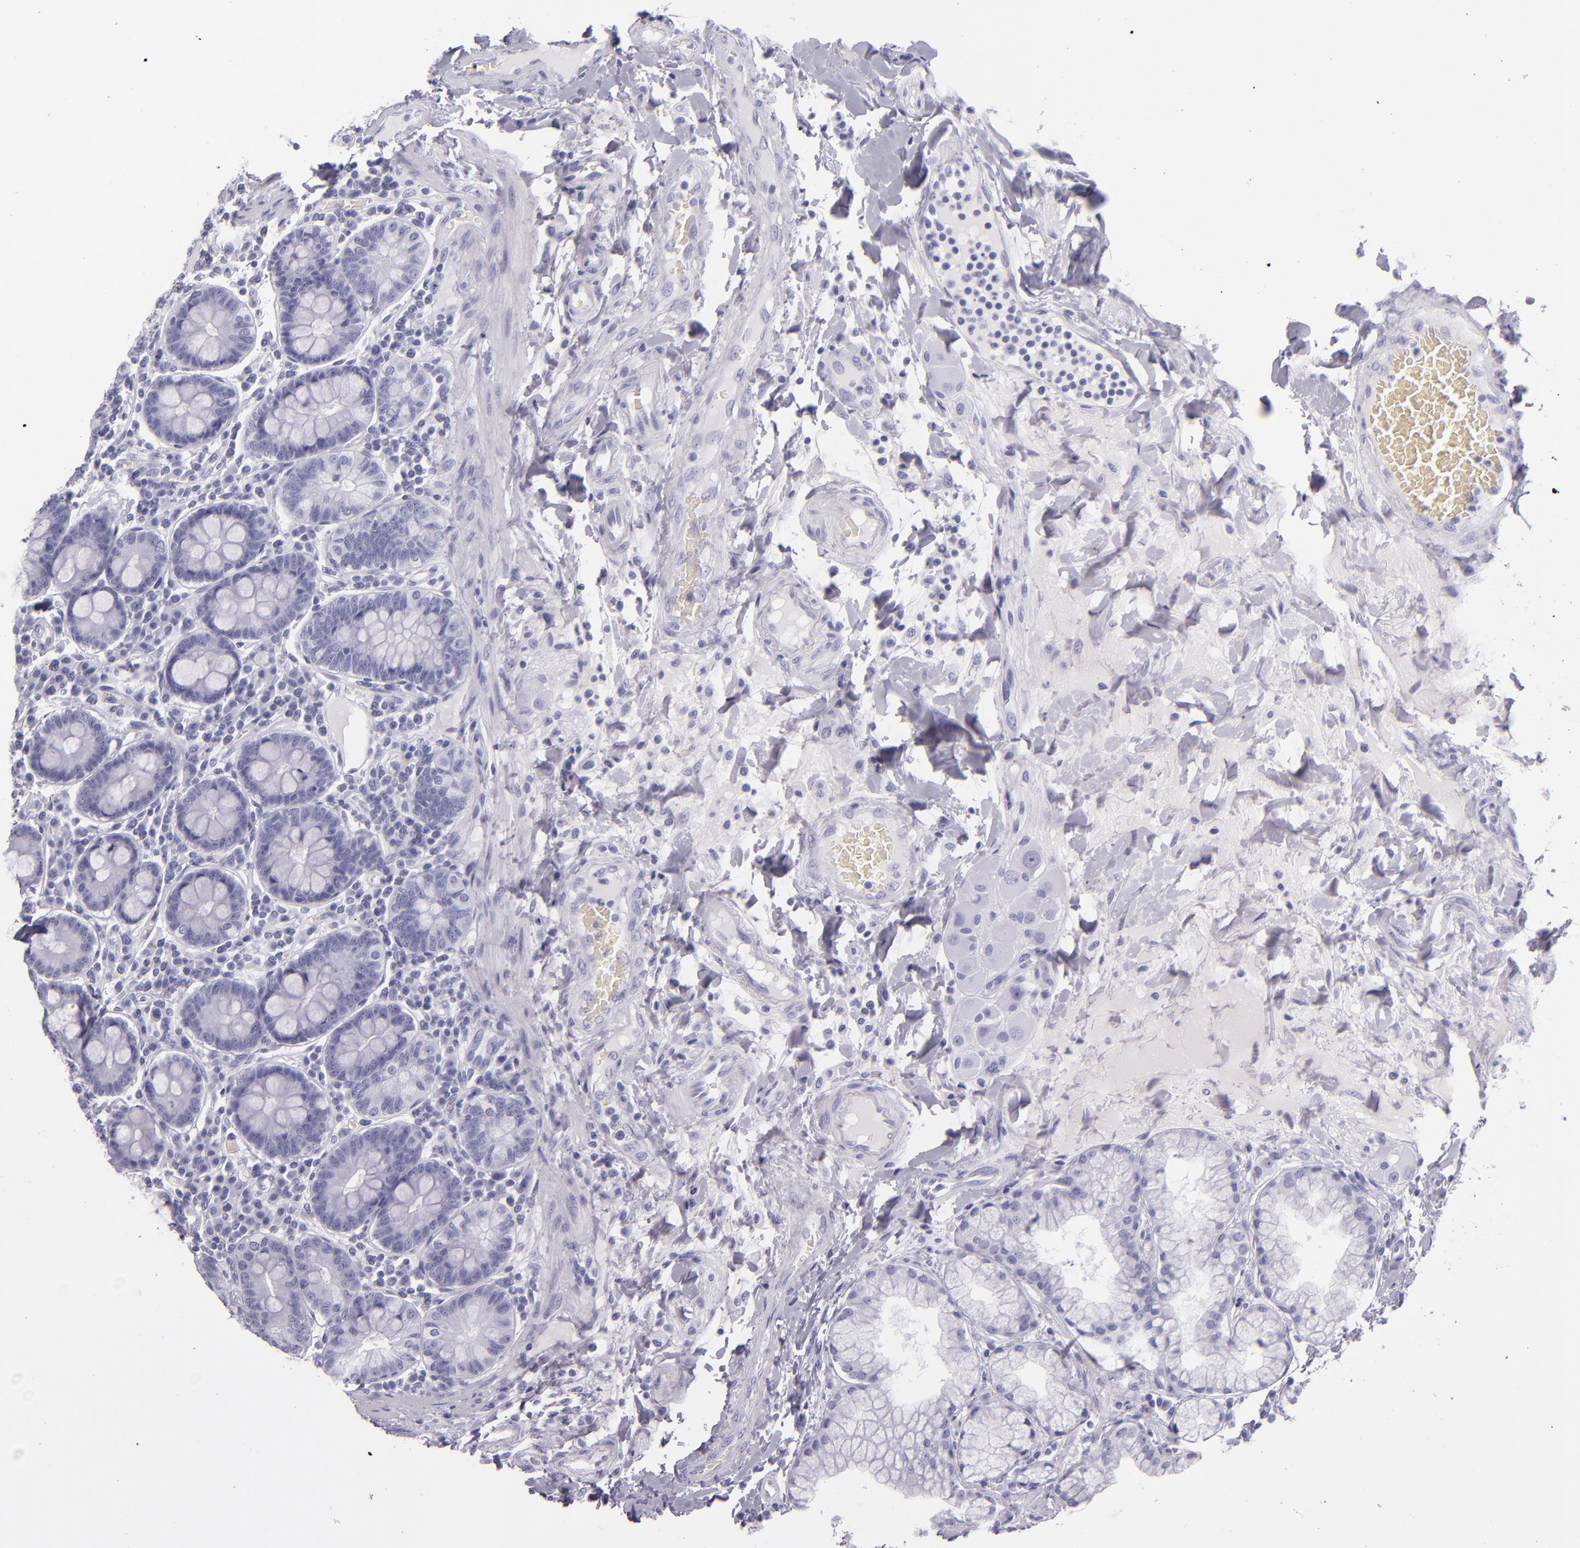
{"staining": {"intensity": "negative", "quantity": "none", "location": "none"}, "tissue": "duodenum", "cell_type": "Glandular cells", "image_type": "normal", "snomed": [{"axis": "morphology", "description": "Normal tissue, NOS"}, {"axis": "topography", "description": "Duodenum"}], "caption": "IHC histopathology image of unremarkable human duodenum stained for a protein (brown), which demonstrates no positivity in glandular cells.", "gene": "CR2", "patient": {"sex": "male", "age": 50}}